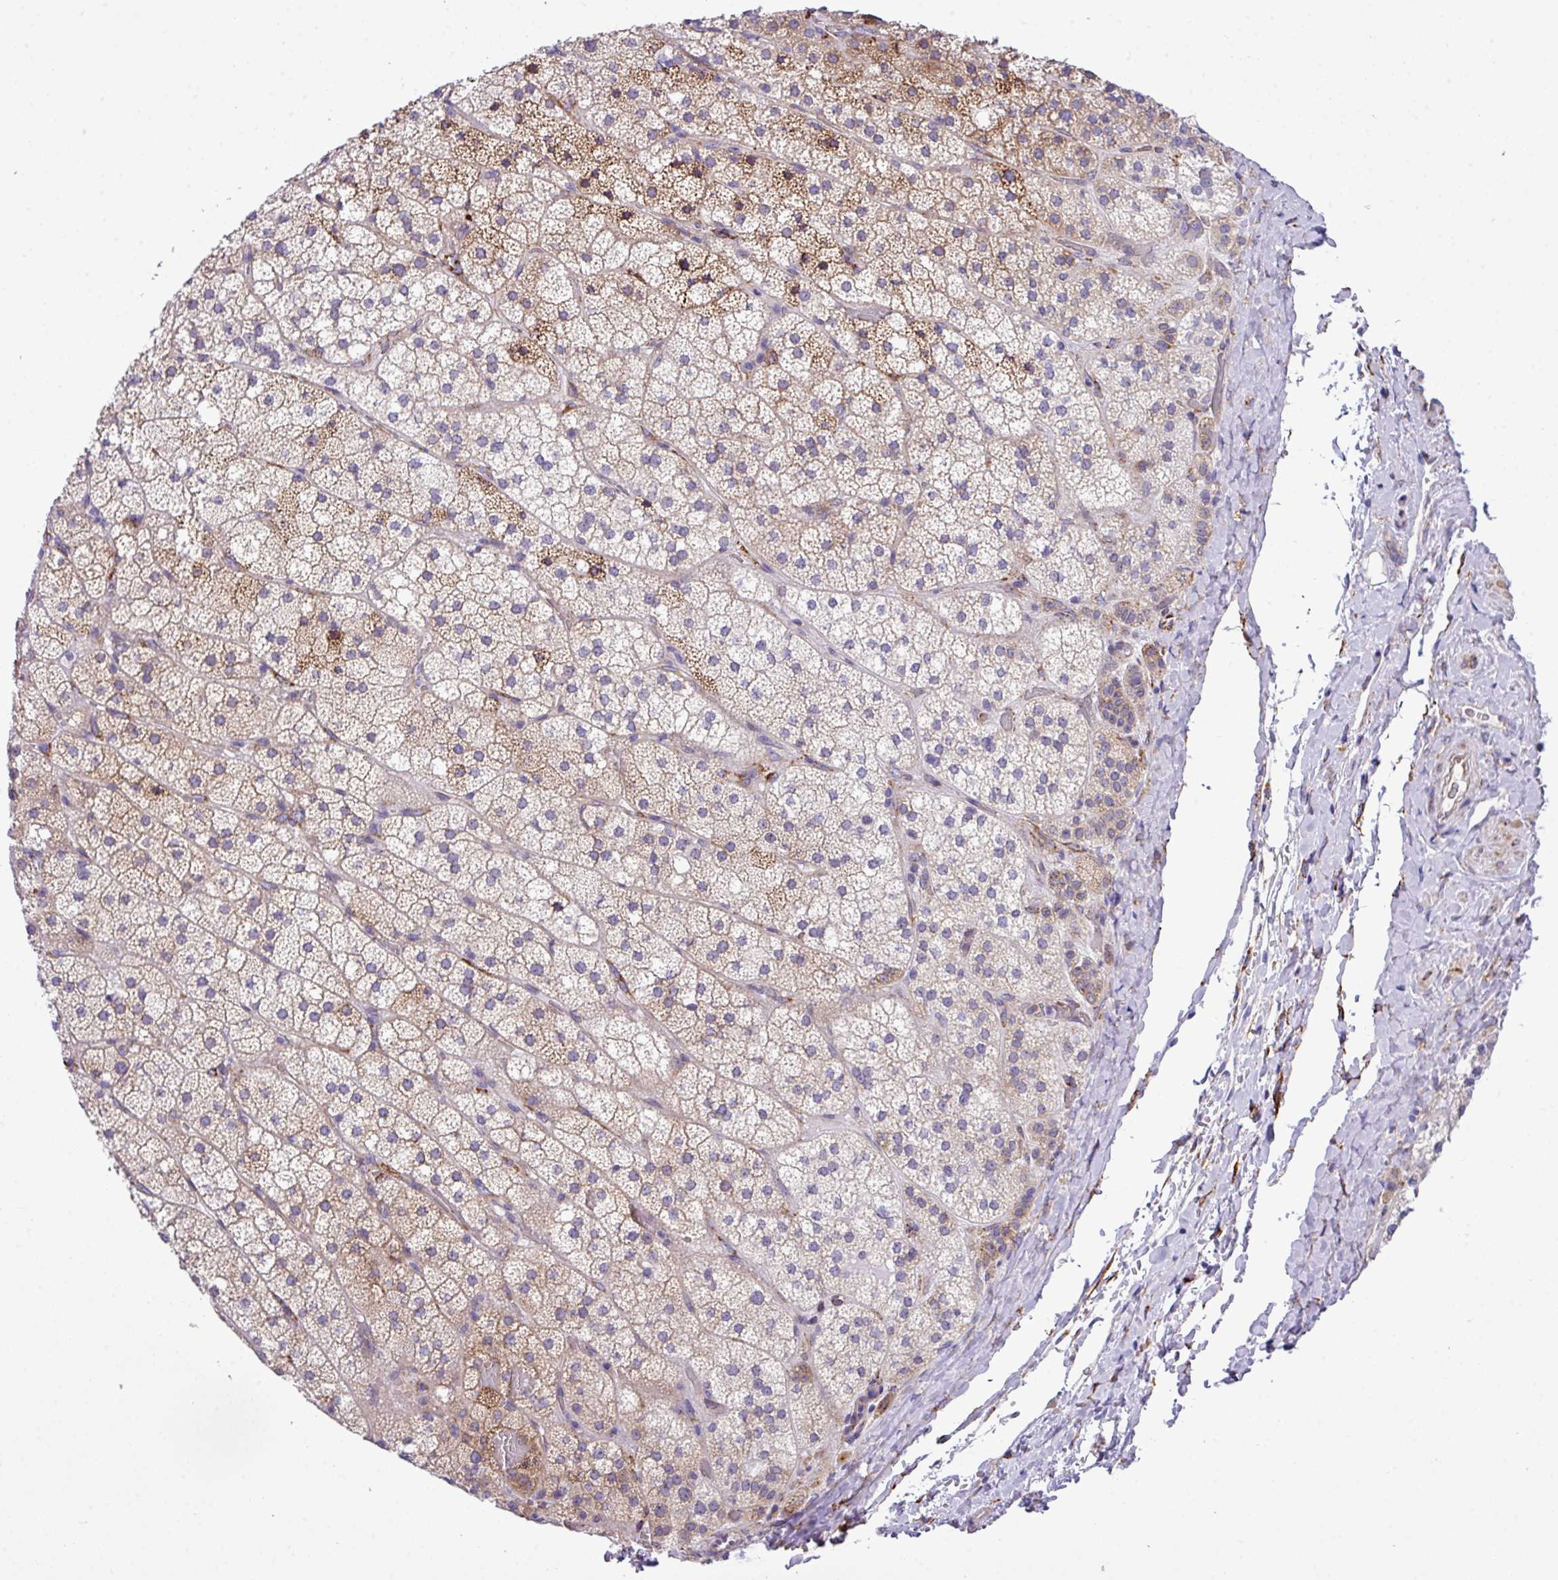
{"staining": {"intensity": "weak", "quantity": "25%-75%", "location": "cytoplasmic/membranous"}, "tissue": "adrenal gland", "cell_type": "Glandular cells", "image_type": "normal", "snomed": [{"axis": "morphology", "description": "Normal tissue, NOS"}, {"axis": "topography", "description": "Adrenal gland"}], "caption": "Weak cytoplasmic/membranous positivity for a protein is present in about 25%-75% of glandular cells of benign adrenal gland using immunohistochemistry (IHC).", "gene": "CFAP97", "patient": {"sex": "male", "age": 53}}